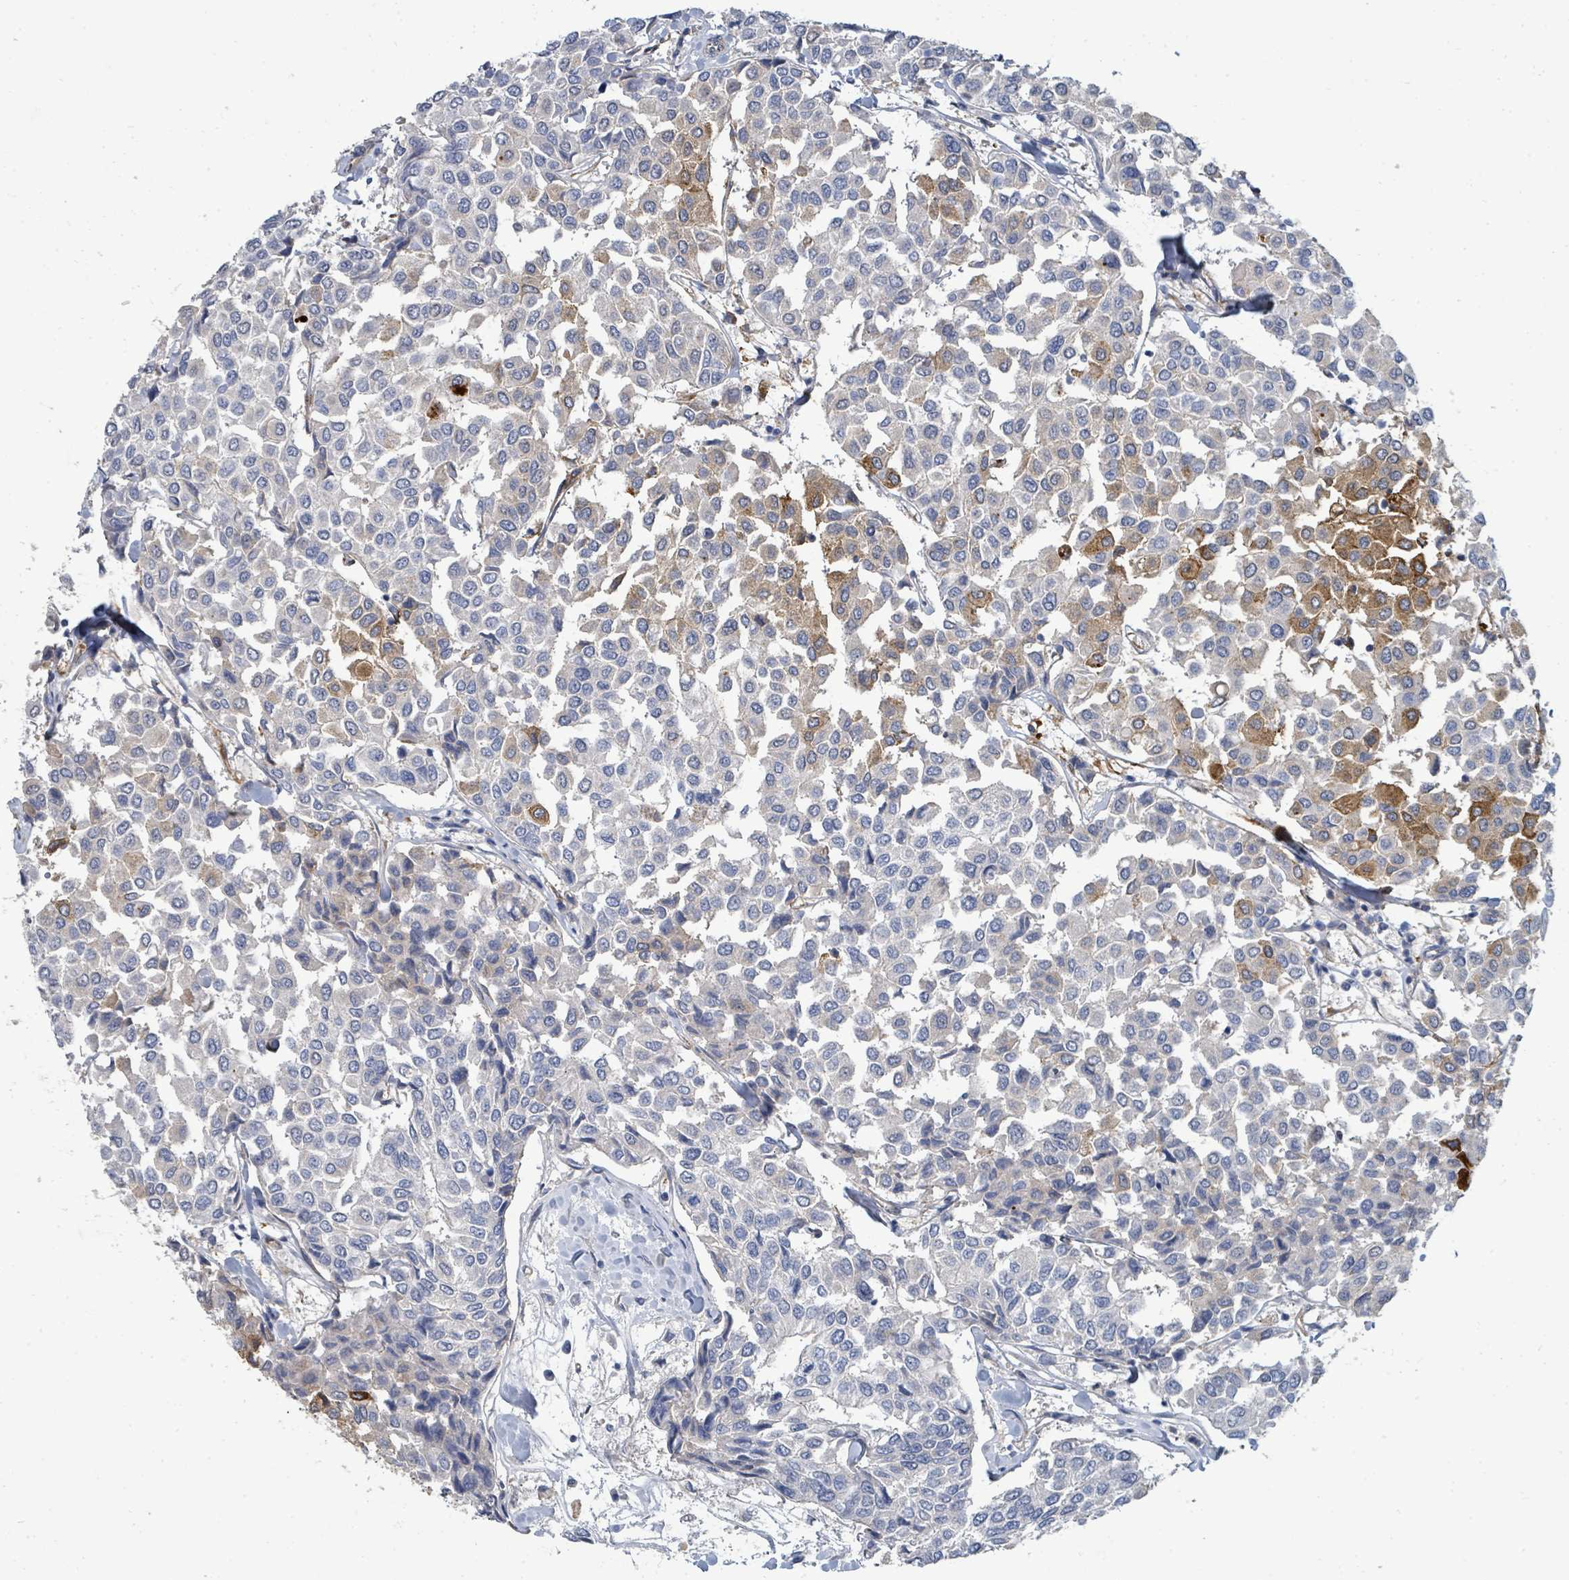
{"staining": {"intensity": "moderate", "quantity": "<25%", "location": "cytoplasmic/membranous"}, "tissue": "breast cancer", "cell_type": "Tumor cells", "image_type": "cancer", "snomed": [{"axis": "morphology", "description": "Duct carcinoma"}, {"axis": "topography", "description": "Breast"}], "caption": "This histopathology image shows breast cancer stained with IHC to label a protein in brown. The cytoplasmic/membranous of tumor cells show moderate positivity for the protein. Nuclei are counter-stained blue.", "gene": "IFIT1", "patient": {"sex": "female", "age": 55}}